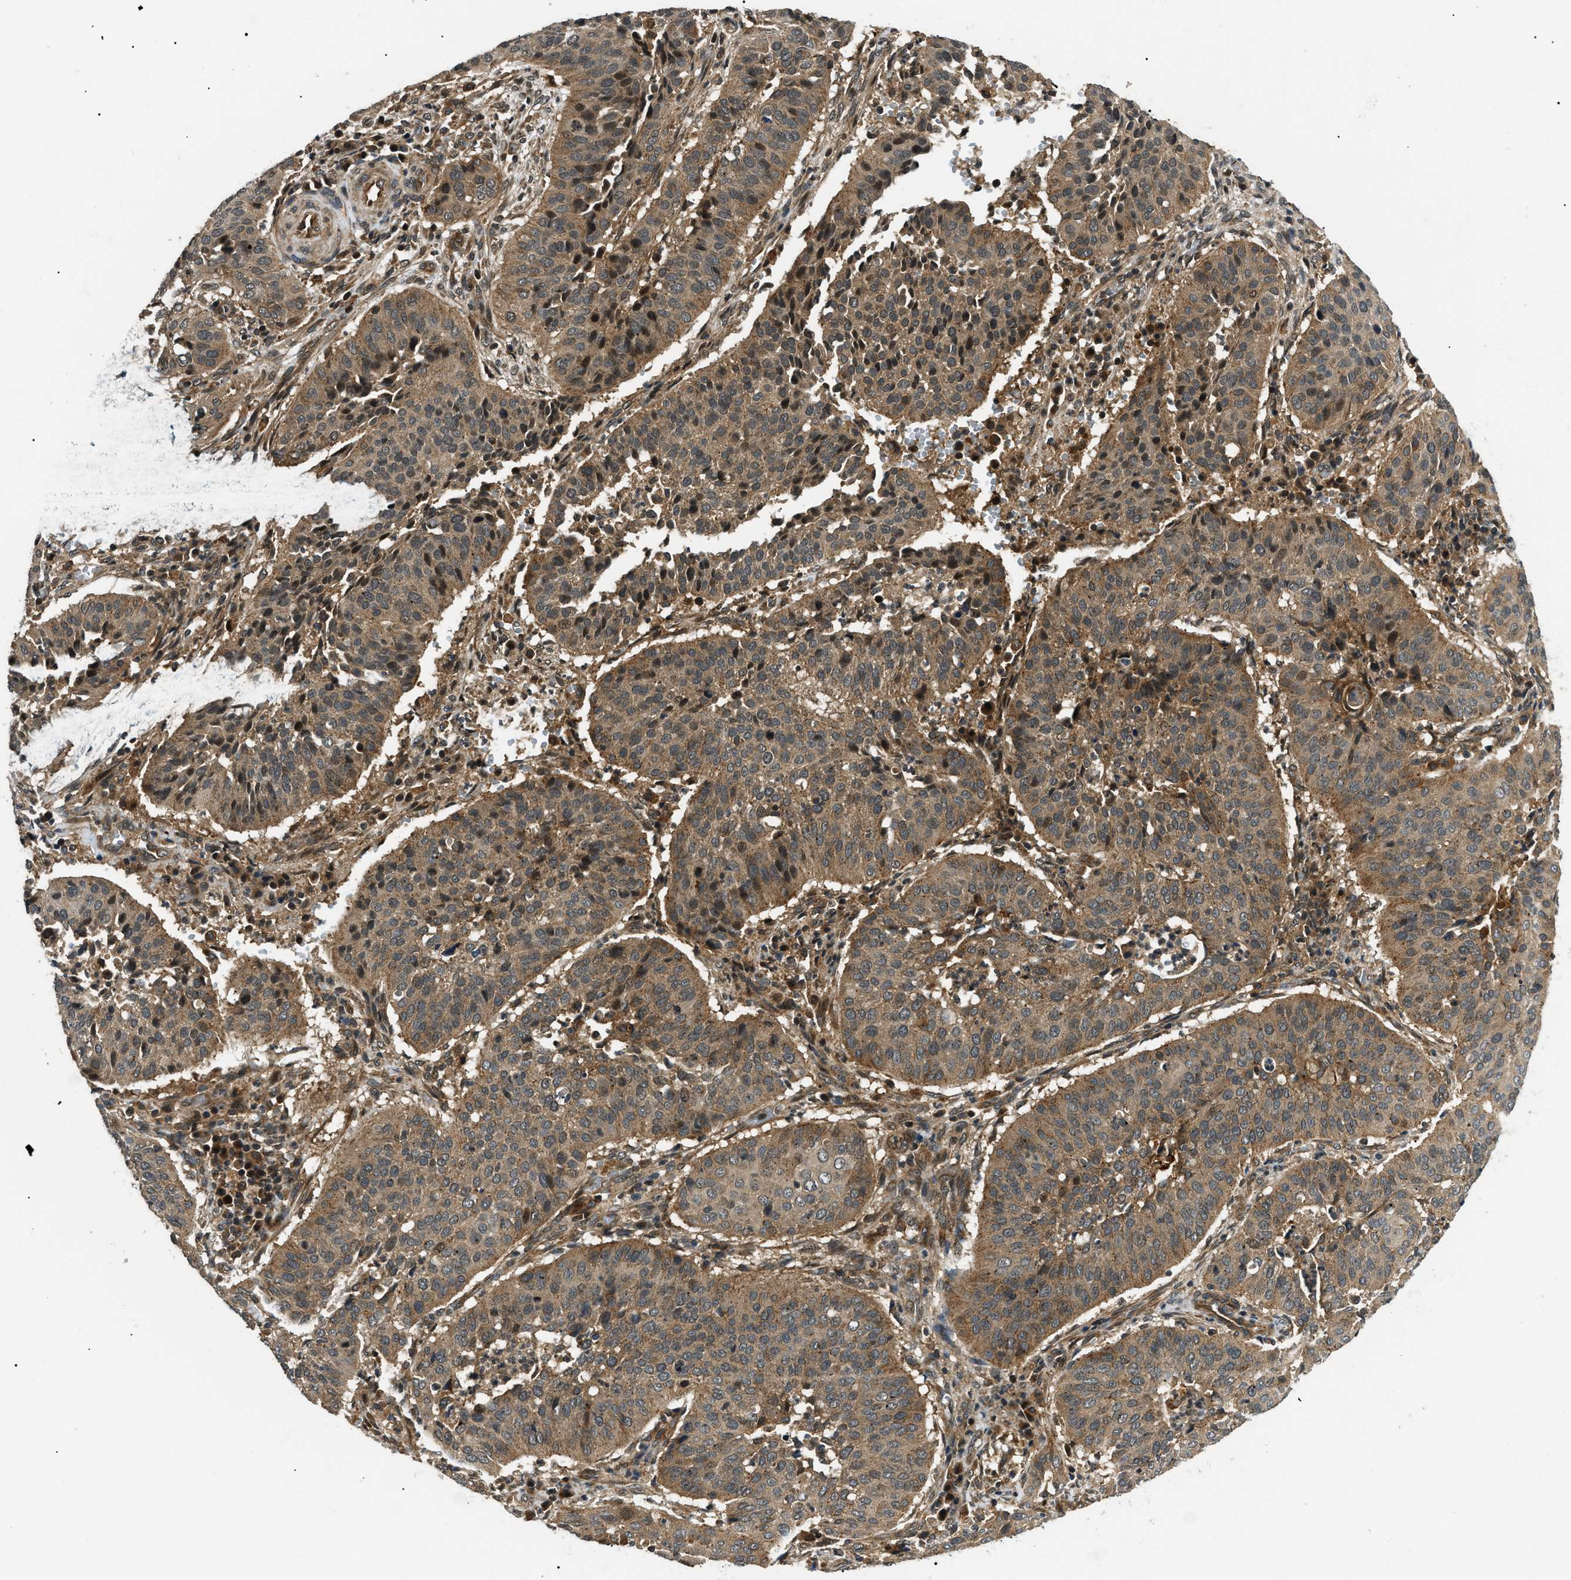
{"staining": {"intensity": "moderate", "quantity": ">75%", "location": "cytoplasmic/membranous"}, "tissue": "cervical cancer", "cell_type": "Tumor cells", "image_type": "cancer", "snomed": [{"axis": "morphology", "description": "Normal tissue, NOS"}, {"axis": "morphology", "description": "Squamous cell carcinoma, NOS"}, {"axis": "topography", "description": "Cervix"}], "caption": "Brown immunohistochemical staining in human cervical cancer displays moderate cytoplasmic/membranous positivity in approximately >75% of tumor cells.", "gene": "ATP6AP1", "patient": {"sex": "female", "age": 39}}